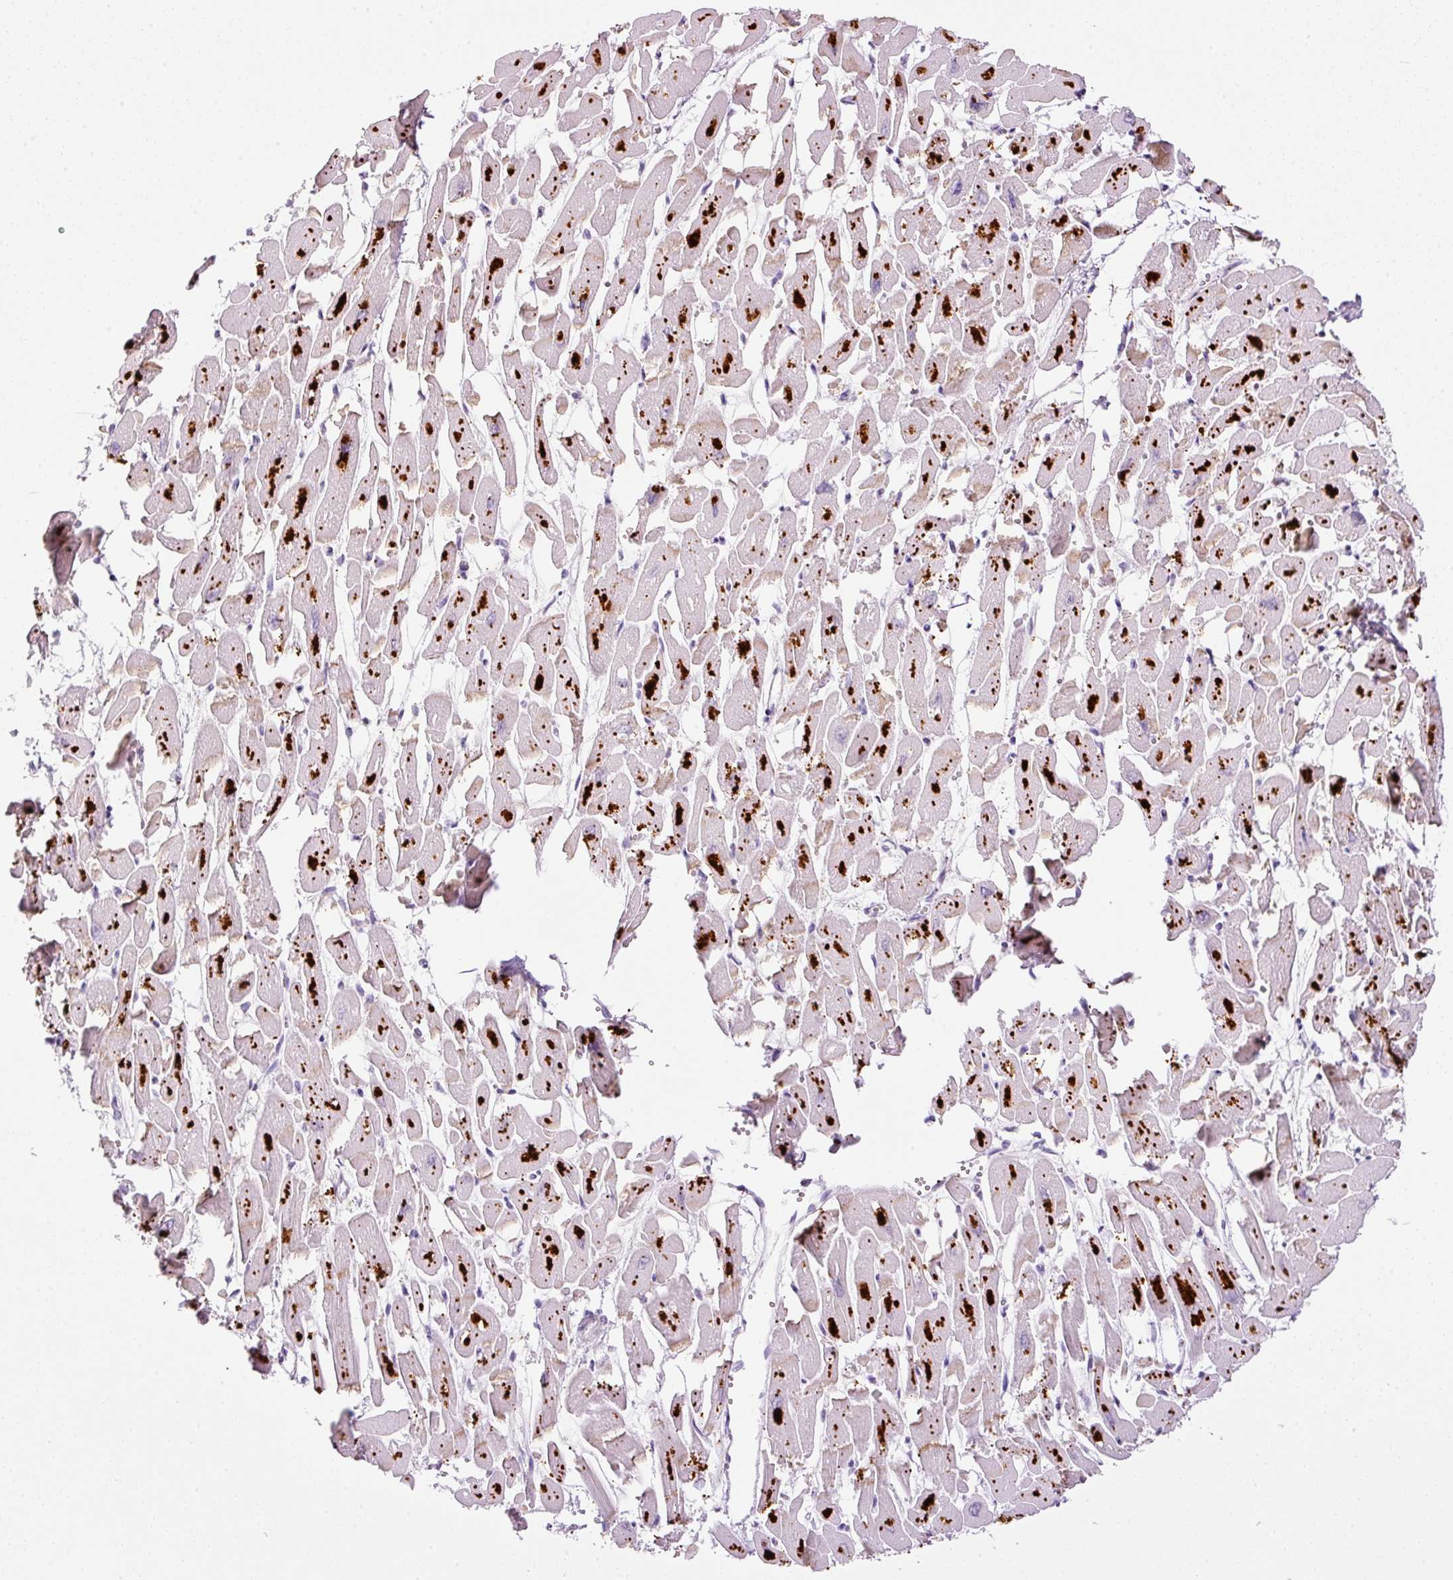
{"staining": {"intensity": "strong", "quantity": ">75%", "location": "cytoplasmic/membranous"}, "tissue": "heart muscle", "cell_type": "Cardiomyocytes", "image_type": "normal", "snomed": [{"axis": "morphology", "description": "Normal tissue, NOS"}, {"axis": "topography", "description": "Heart"}], "caption": "This micrograph displays immunohistochemistry (IHC) staining of unremarkable human heart muscle, with high strong cytoplasmic/membranous expression in about >75% of cardiomyocytes.", "gene": "ZNF639", "patient": {"sex": "male", "age": 54}}